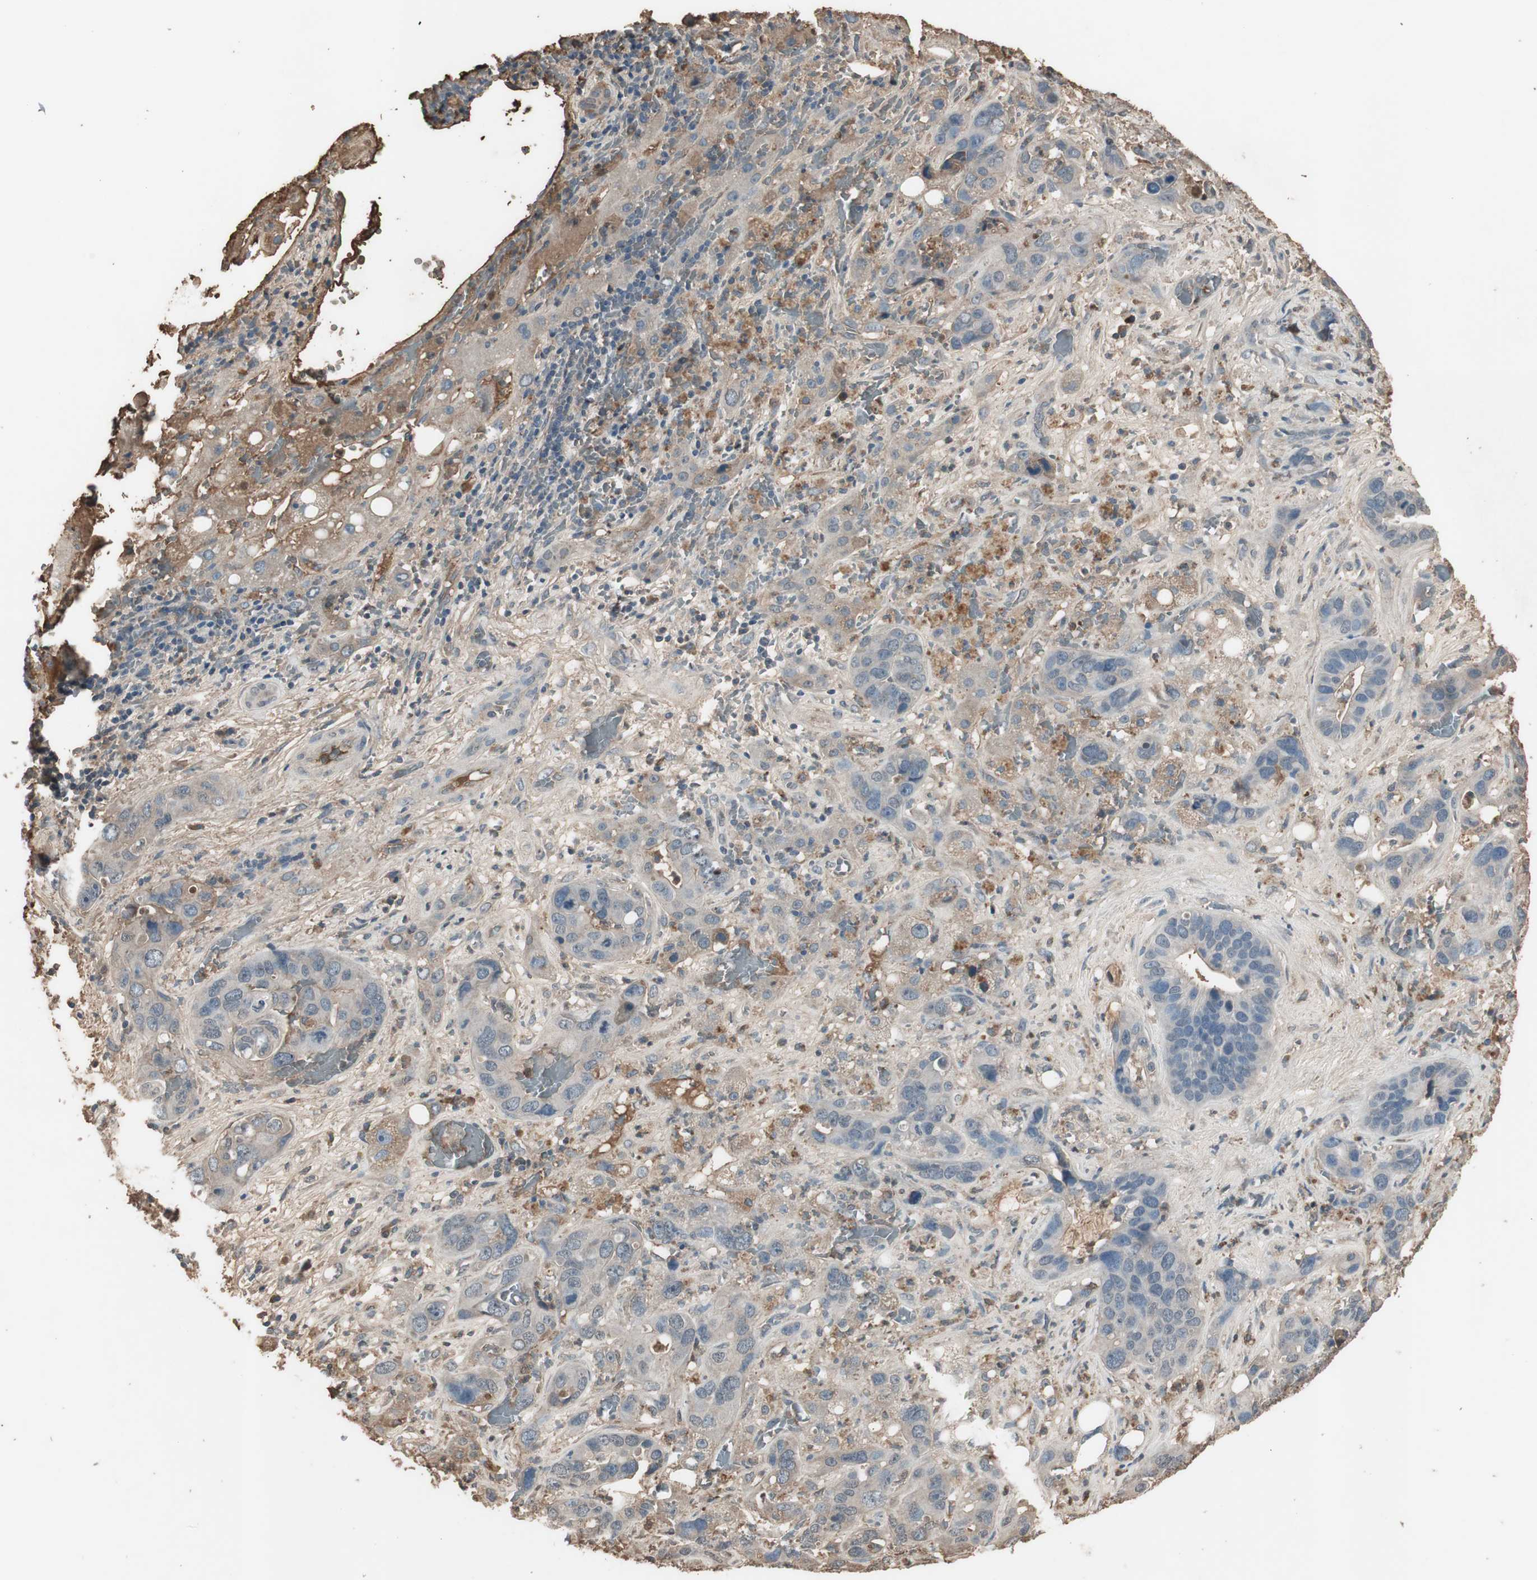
{"staining": {"intensity": "moderate", "quantity": "<25%", "location": "cytoplasmic/membranous"}, "tissue": "liver cancer", "cell_type": "Tumor cells", "image_type": "cancer", "snomed": [{"axis": "morphology", "description": "Cholangiocarcinoma"}, {"axis": "topography", "description": "Liver"}], "caption": "About <25% of tumor cells in liver cholangiocarcinoma display moderate cytoplasmic/membranous protein staining as visualized by brown immunohistochemical staining.", "gene": "MMP14", "patient": {"sex": "female", "age": 65}}